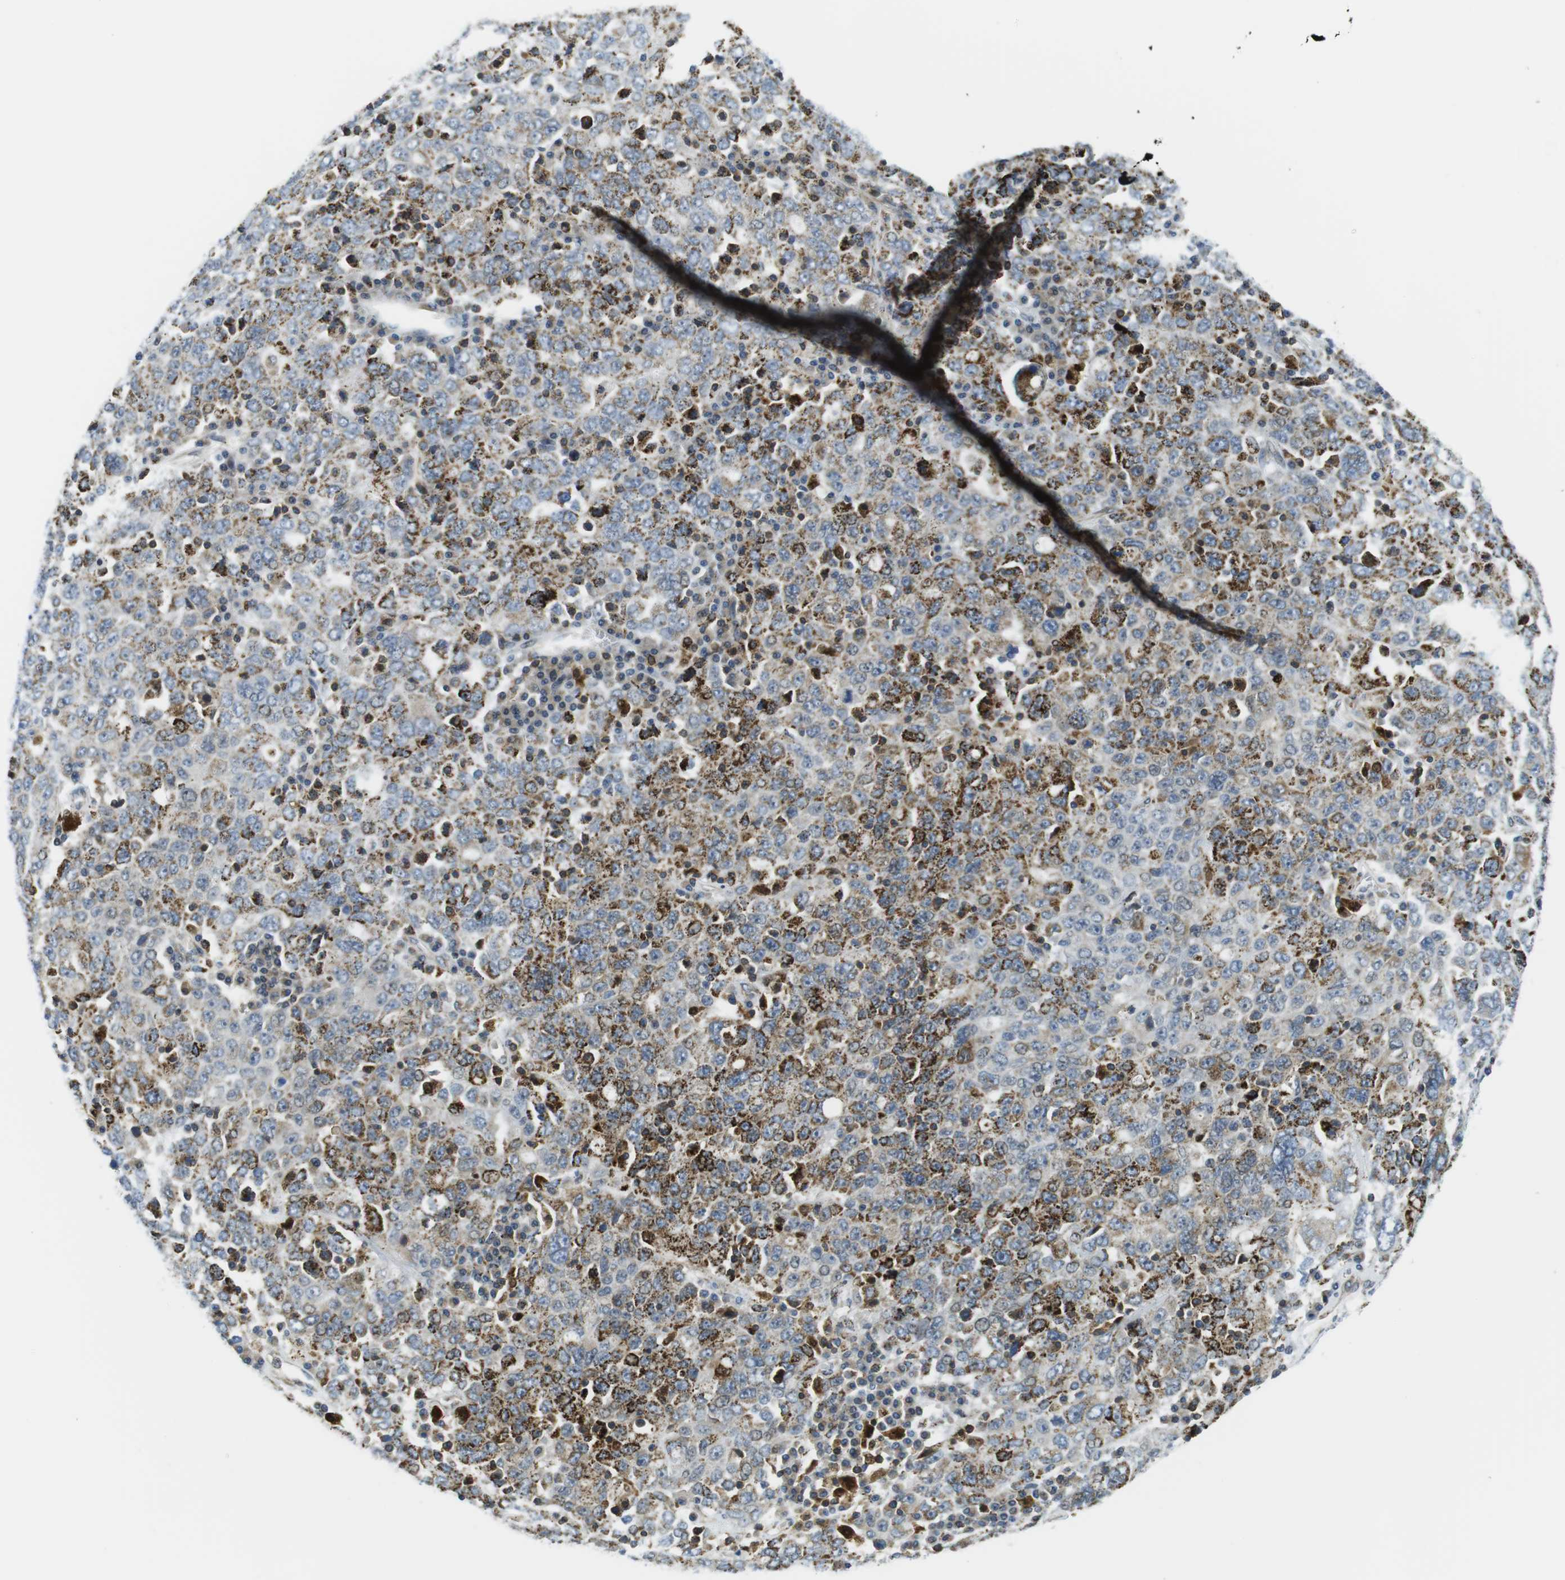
{"staining": {"intensity": "strong", "quantity": "25%-75%", "location": "cytoplasmic/membranous"}, "tissue": "ovarian cancer", "cell_type": "Tumor cells", "image_type": "cancer", "snomed": [{"axis": "morphology", "description": "Carcinoma, endometroid"}, {"axis": "topography", "description": "Ovary"}], "caption": "Strong cytoplasmic/membranous staining is present in approximately 25%-75% of tumor cells in endometroid carcinoma (ovarian).", "gene": "KCNE3", "patient": {"sex": "female", "age": 62}}